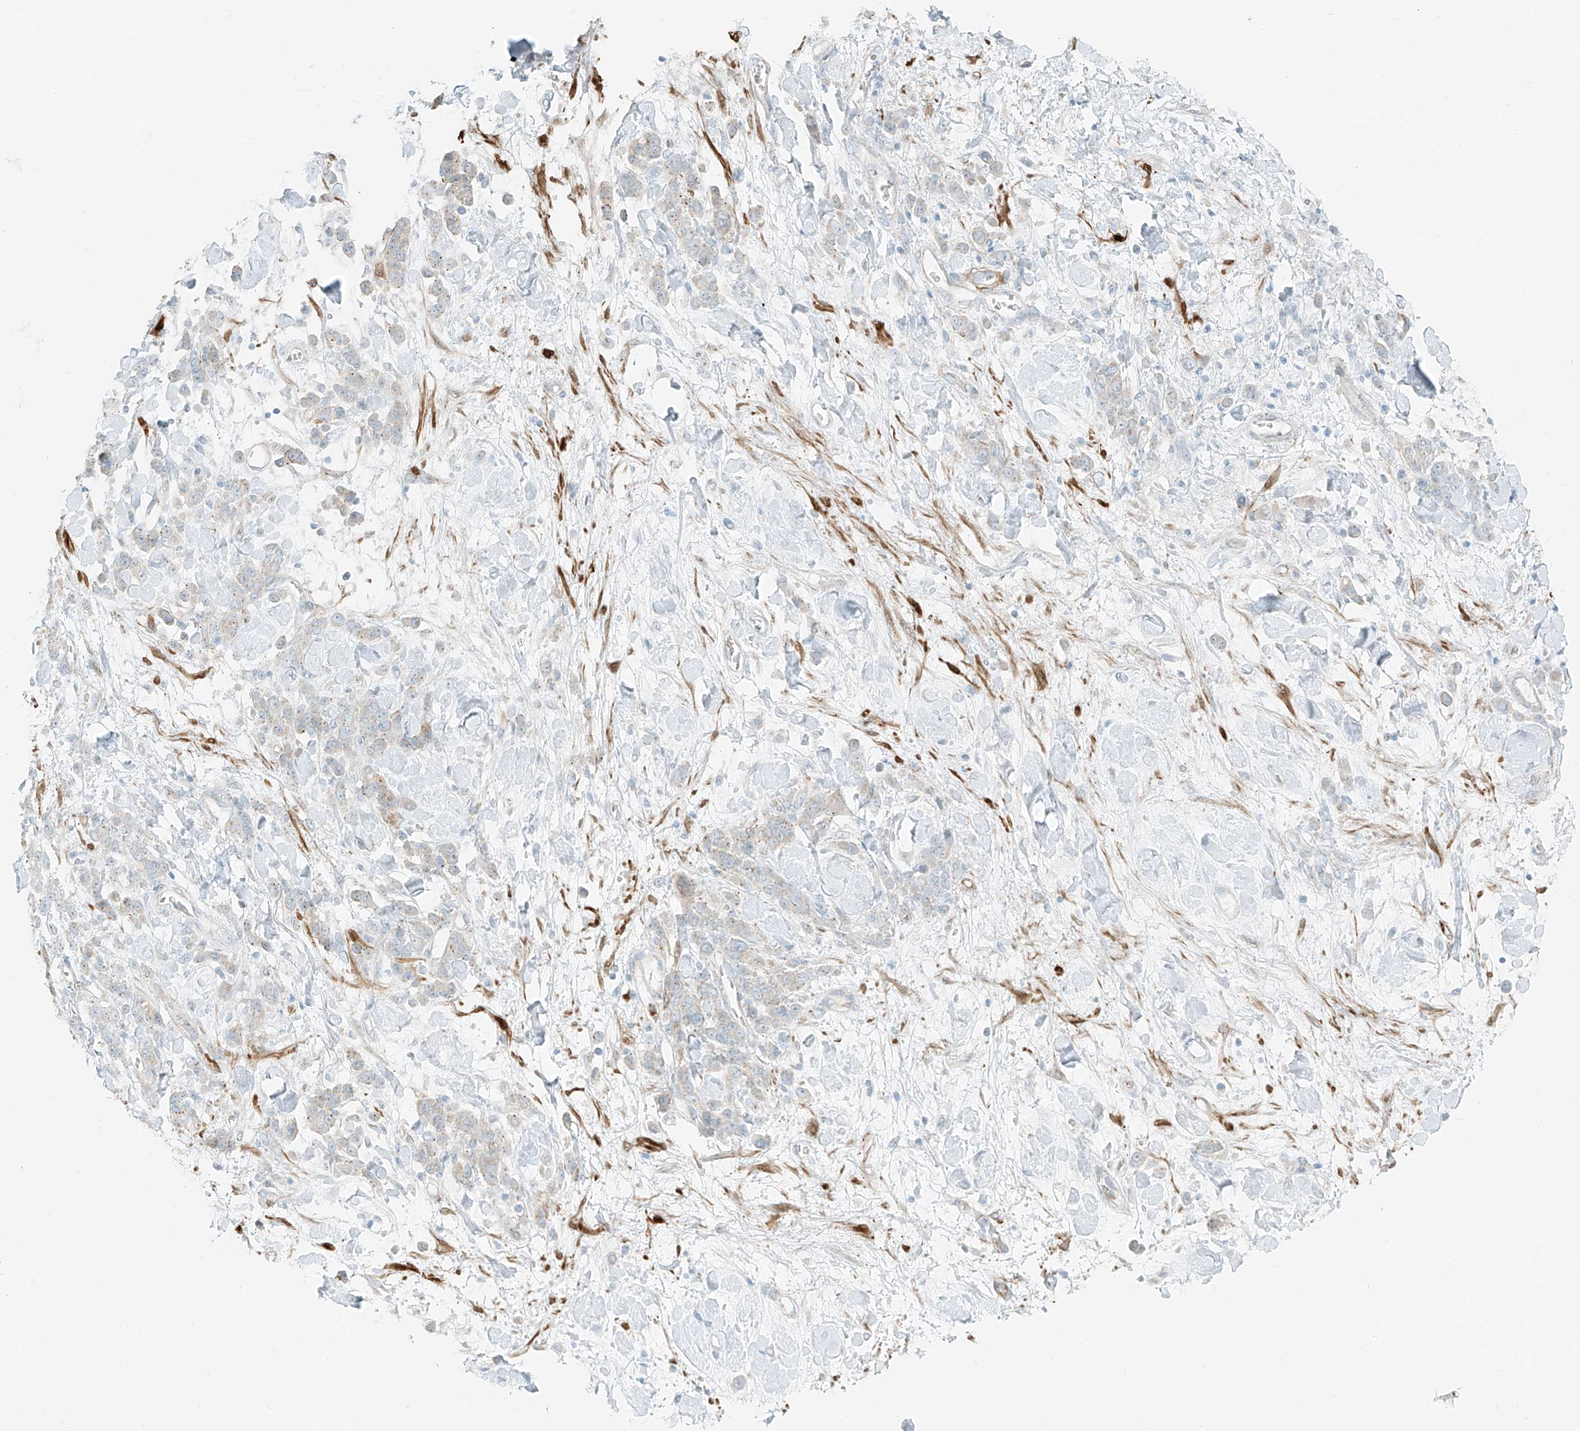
{"staining": {"intensity": "negative", "quantity": "none", "location": "none"}, "tissue": "stomach cancer", "cell_type": "Tumor cells", "image_type": "cancer", "snomed": [{"axis": "morphology", "description": "Normal tissue, NOS"}, {"axis": "morphology", "description": "Adenocarcinoma, NOS"}, {"axis": "topography", "description": "Stomach"}], "caption": "An image of human adenocarcinoma (stomach) is negative for staining in tumor cells.", "gene": "SMCP", "patient": {"sex": "male", "age": 82}}